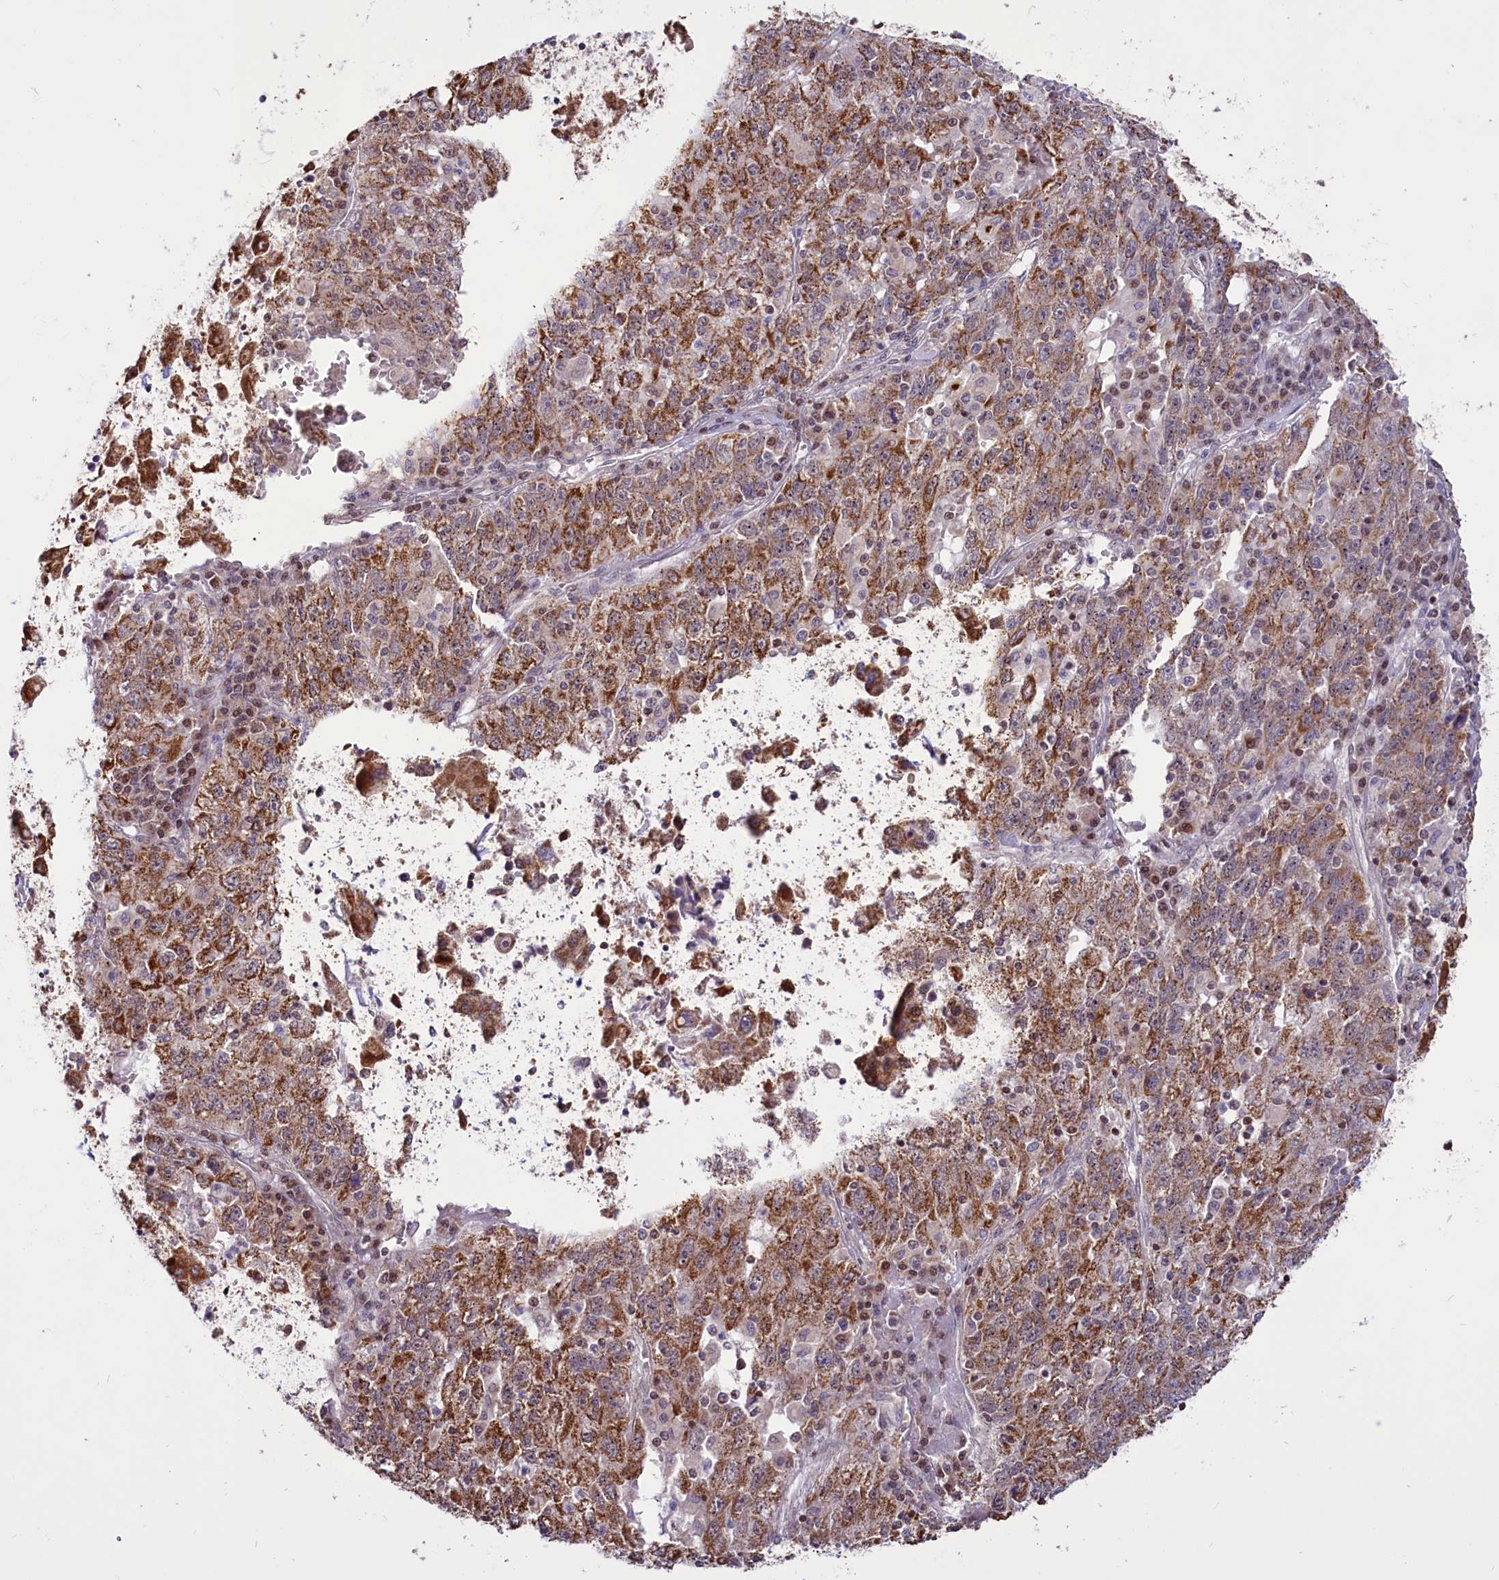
{"staining": {"intensity": "moderate", "quantity": ">75%", "location": "cytoplasmic/membranous"}, "tissue": "liver cancer", "cell_type": "Tumor cells", "image_type": "cancer", "snomed": [{"axis": "morphology", "description": "Carcinoma, Hepatocellular, NOS"}, {"axis": "topography", "description": "Liver"}], "caption": "Hepatocellular carcinoma (liver) was stained to show a protein in brown. There is medium levels of moderate cytoplasmic/membranous positivity in about >75% of tumor cells. Using DAB (3,3'-diaminobenzidine) (brown) and hematoxylin (blue) stains, captured at high magnification using brightfield microscopy.", "gene": "PHC3", "patient": {"sex": "male", "age": 49}}